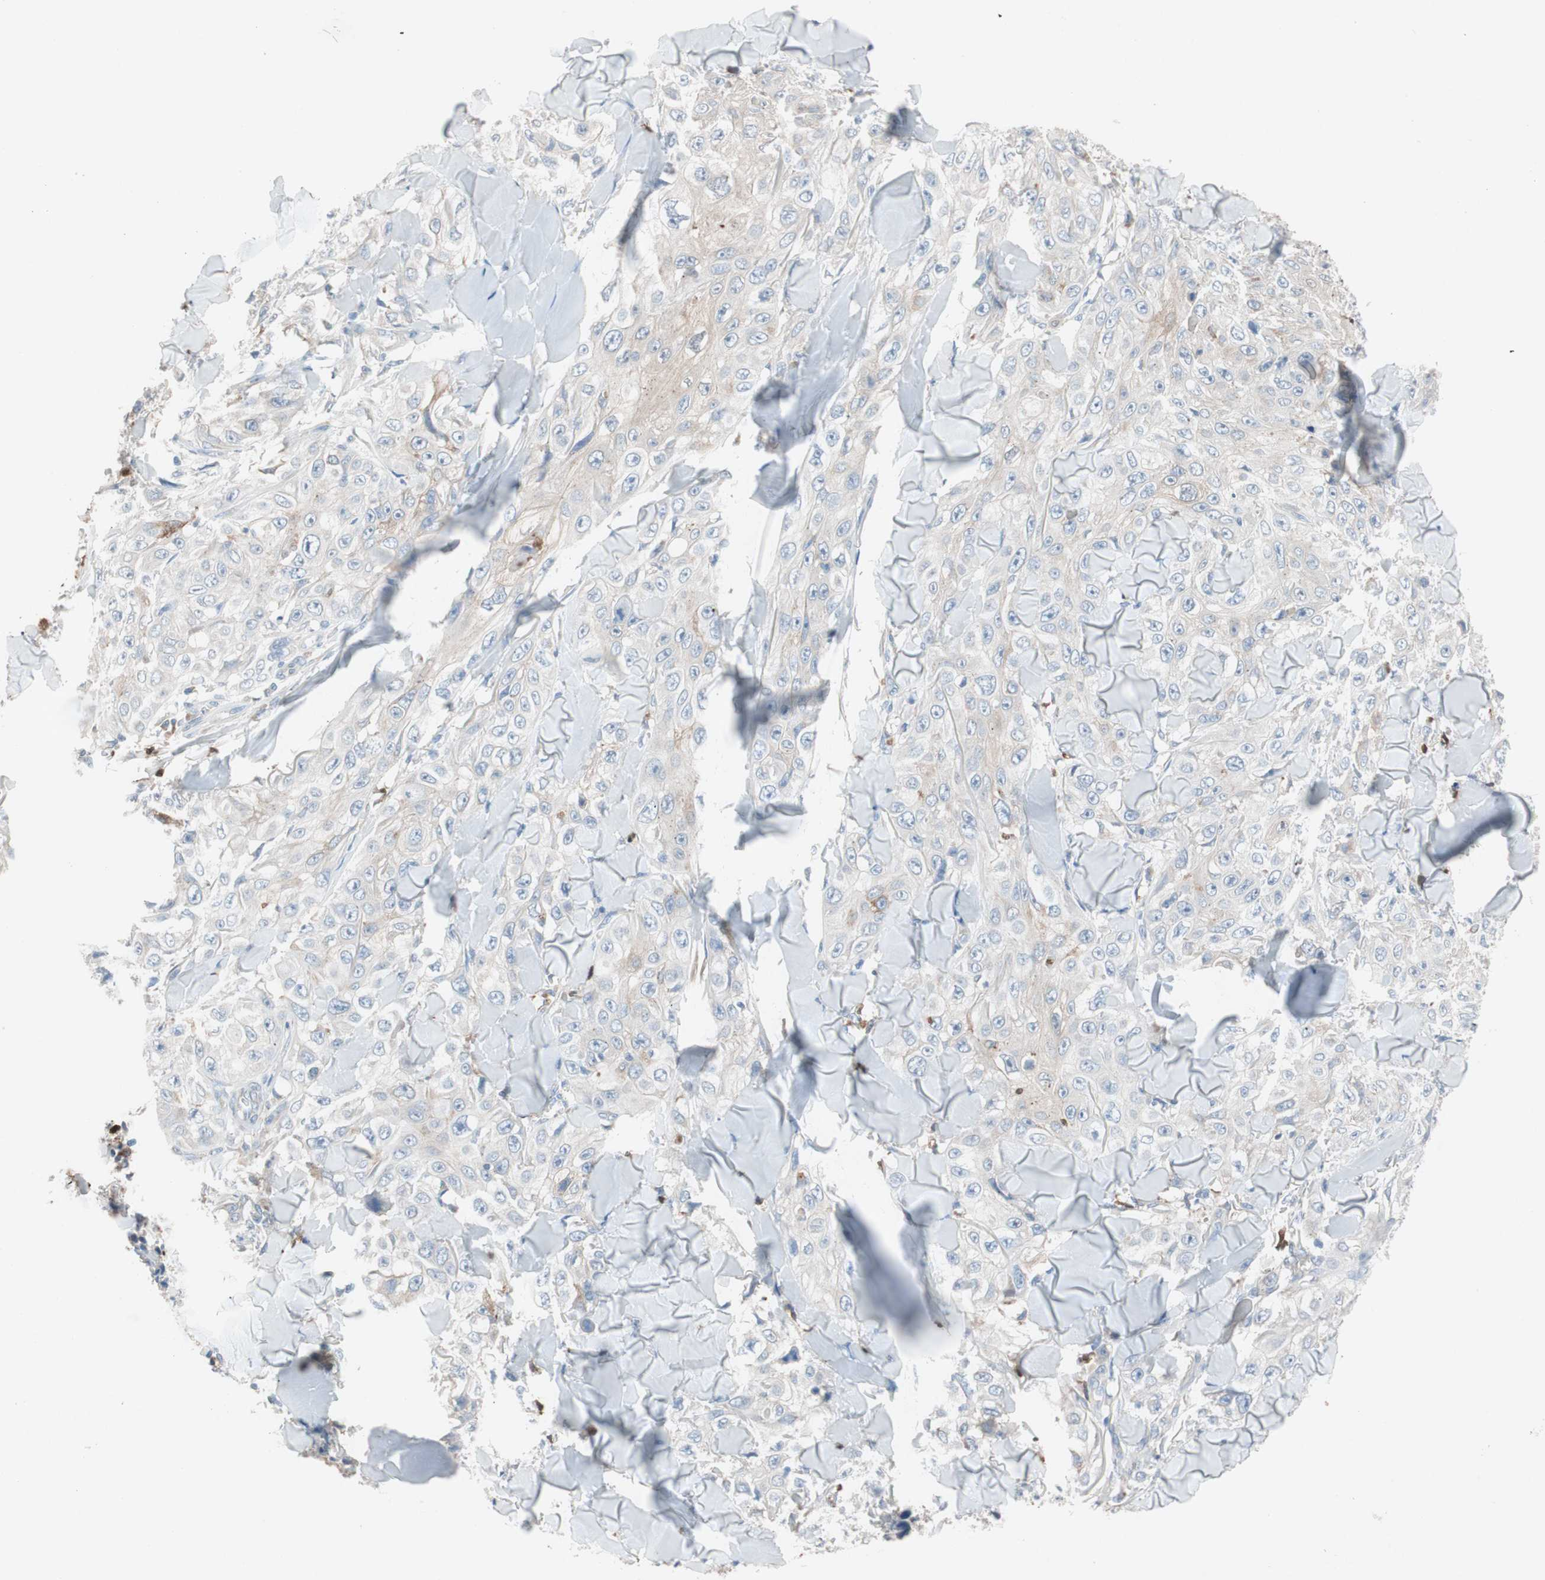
{"staining": {"intensity": "moderate", "quantity": "<25%", "location": "cytoplasmic/membranous"}, "tissue": "skin cancer", "cell_type": "Tumor cells", "image_type": "cancer", "snomed": [{"axis": "morphology", "description": "Squamous cell carcinoma, NOS"}, {"axis": "topography", "description": "Skin"}], "caption": "Immunohistochemical staining of squamous cell carcinoma (skin) demonstrates low levels of moderate cytoplasmic/membranous protein staining in about <25% of tumor cells.", "gene": "CLEC4D", "patient": {"sex": "male", "age": 86}}